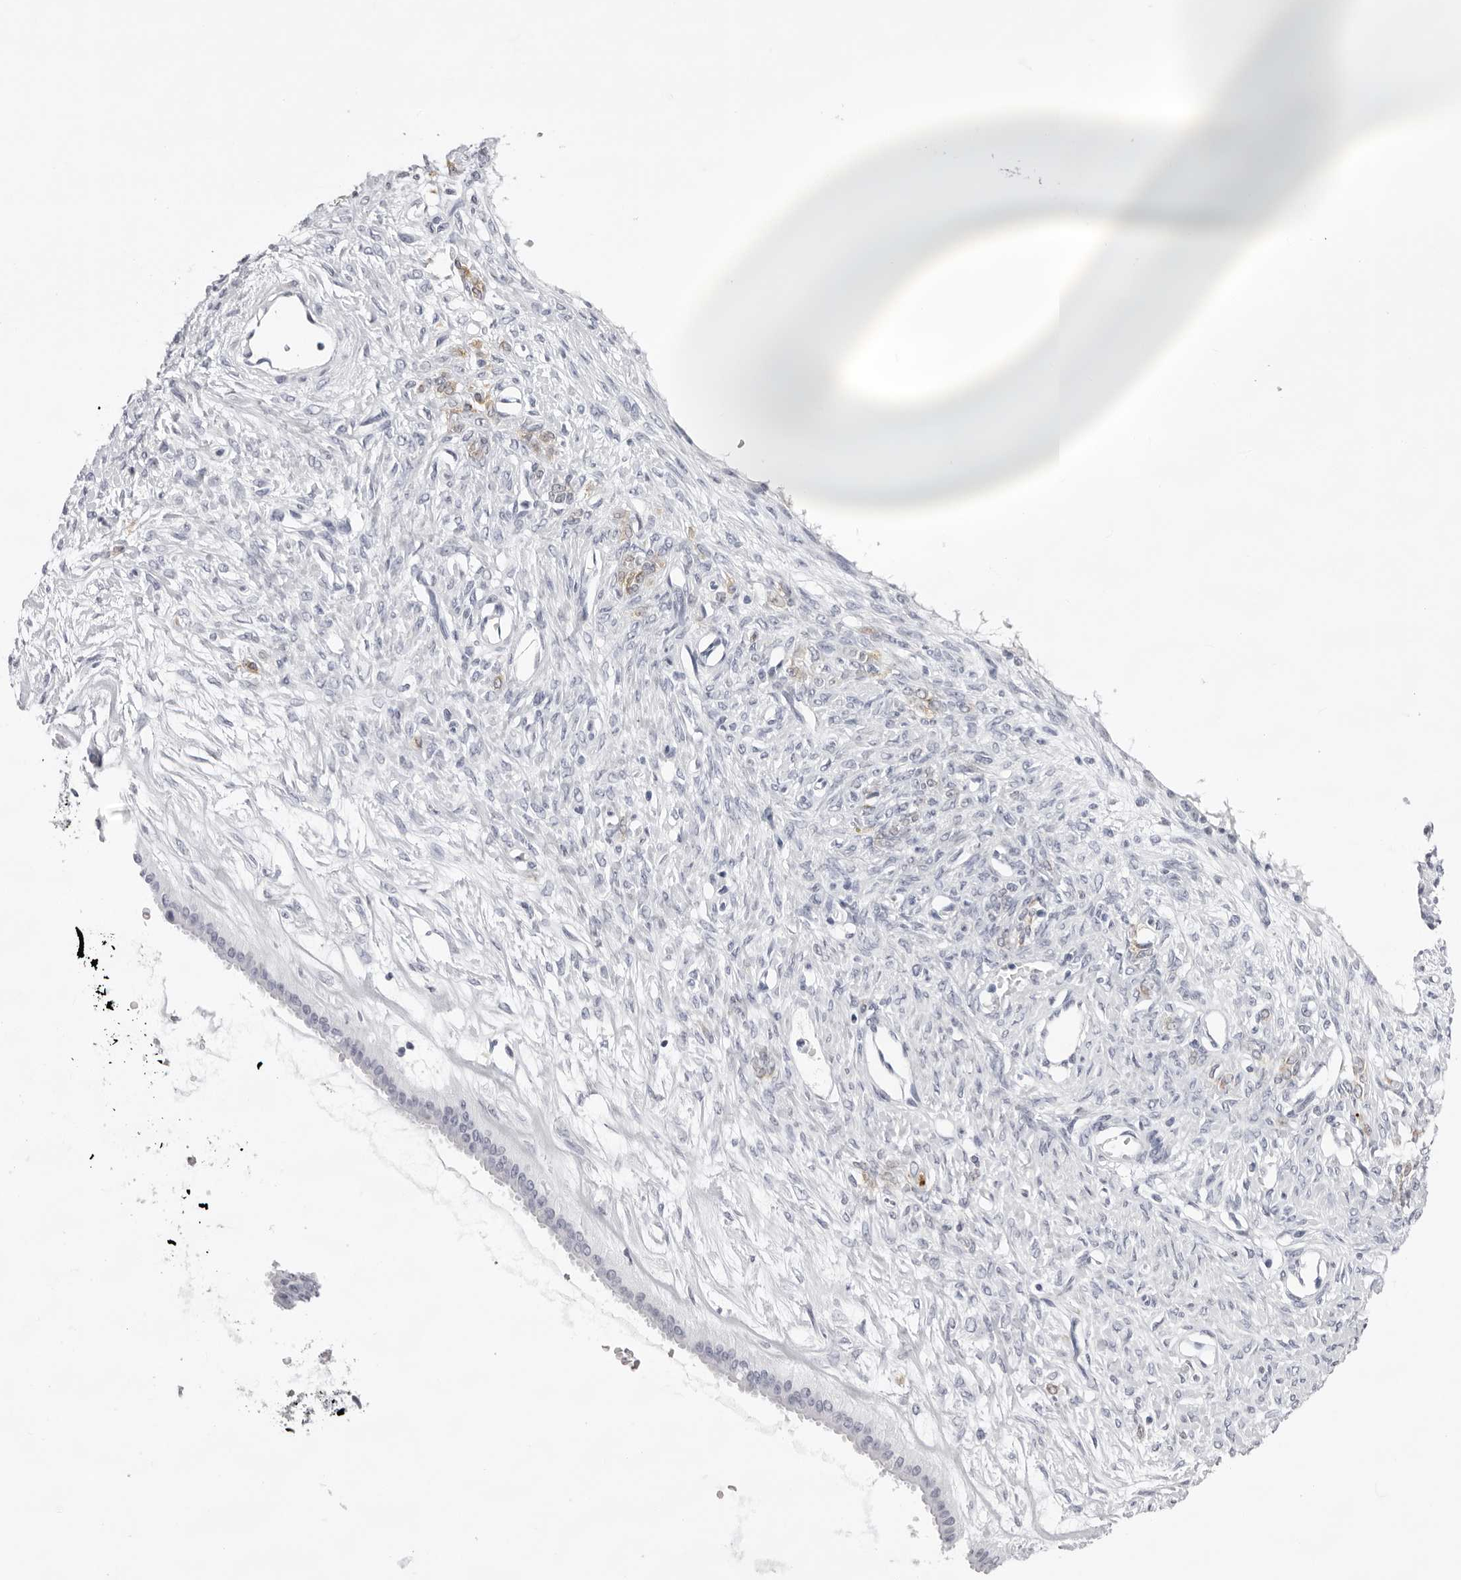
{"staining": {"intensity": "negative", "quantity": "none", "location": "none"}, "tissue": "ovarian cancer", "cell_type": "Tumor cells", "image_type": "cancer", "snomed": [{"axis": "morphology", "description": "Cystadenocarcinoma, mucinous, NOS"}, {"axis": "topography", "description": "Ovary"}], "caption": "High magnification brightfield microscopy of ovarian cancer (mucinous cystadenocarcinoma) stained with DAB (brown) and counterstained with hematoxylin (blue): tumor cells show no significant staining.", "gene": "SMIM2", "patient": {"sex": "female", "age": 73}}